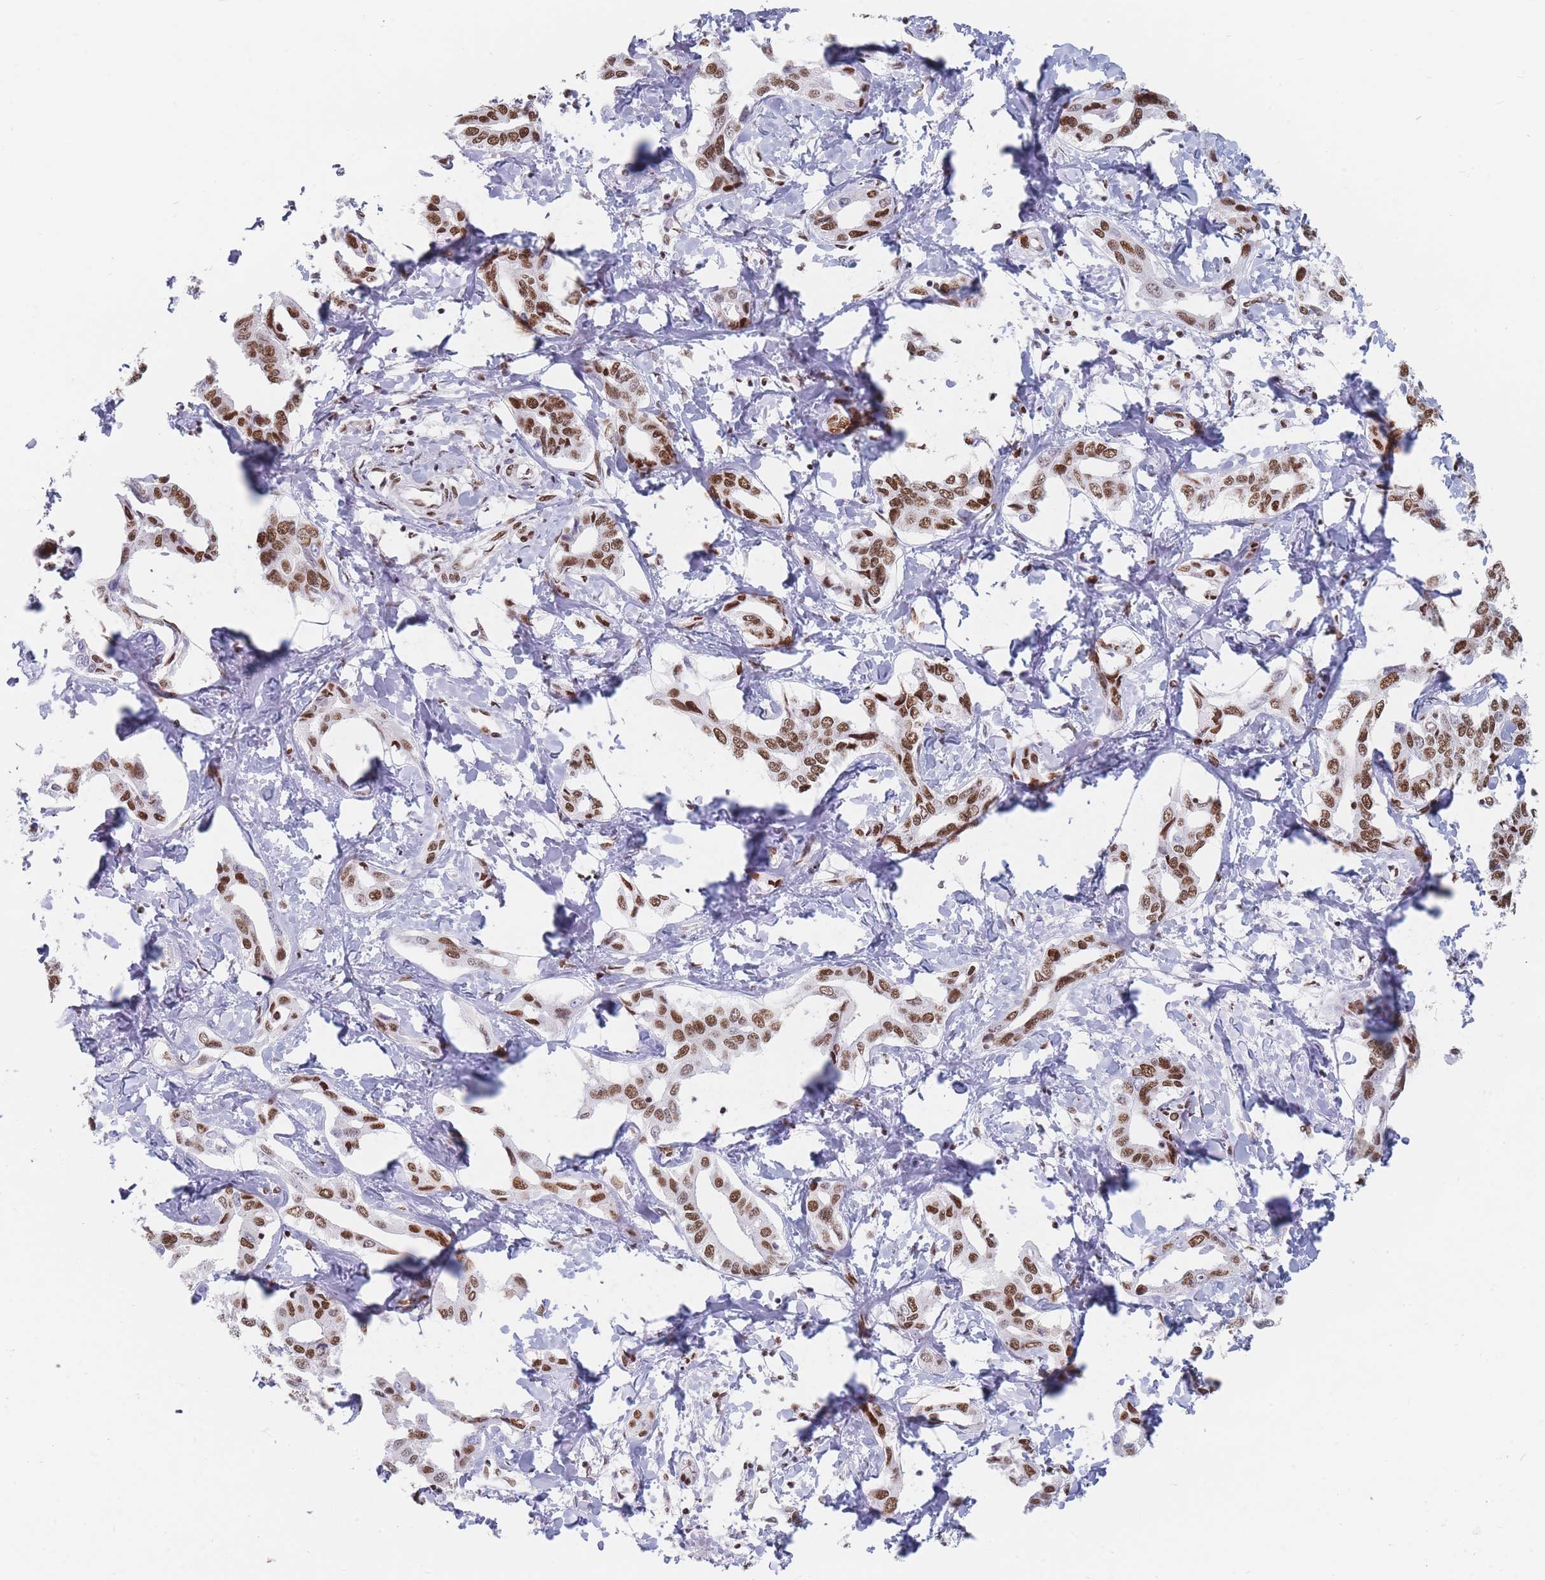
{"staining": {"intensity": "moderate", "quantity": ">75%", "location": "nuclear"}, "tissue": "liver cancer", "cell_type": "Tumor cells", "image_type": "cancer", "snomed": [{"axis": "morphology", "description": "Cholangiocarcinoma"}, {"axis": "topography", "description": "Liver"}], "caption": "Immunohistochemical staining of human liver cancer (cholangiocarcinoma) displays medium levels of moderate nuclear protein positivity in about >75% of tumor cells.", "gene": "SAFB2", "patient": {"sex": "male", "age": 59}}